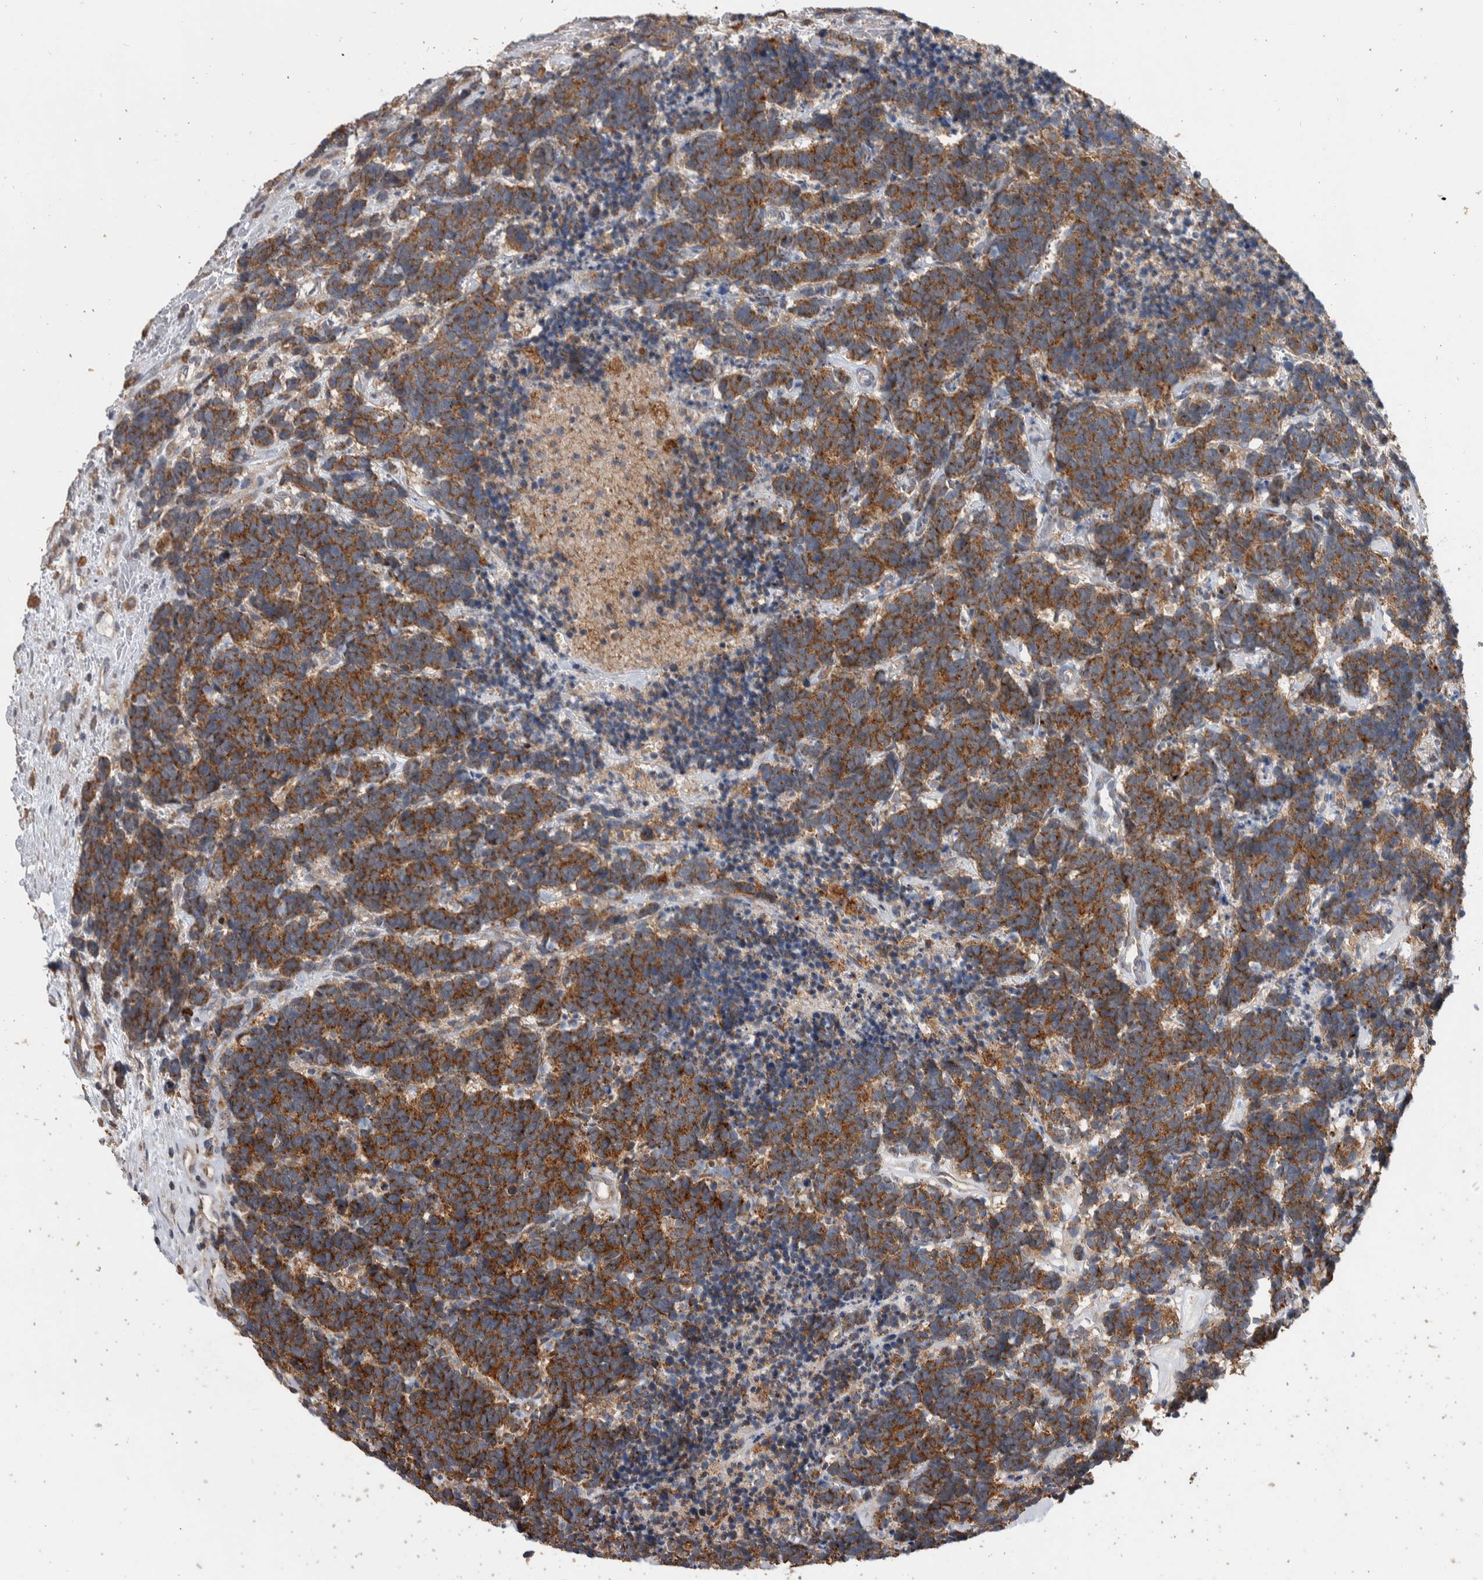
{"staining": {"intensity": "moderate", "quantity": ">75%", "location": "cytoplasmic/membranous"}, "tissue": "carcinoid", "cell_type": "Tumor cells", "image_type": "cancer", "snomed": [{"axis": "morphology", "description": "Carcinoma, NOS"}, {"axis": "morphology", "description": "Carcinoid, malignant, NOS"}, {"axis": "topography", "description": "Urinary bladder"}], "caption": "Moderate cytoplasmic/membranous positivity is appreciated in approximately >75% of tumor cells in carcinoma.", "gene": "SDCBP", "patient": {"sex": "male", "age": 57}}